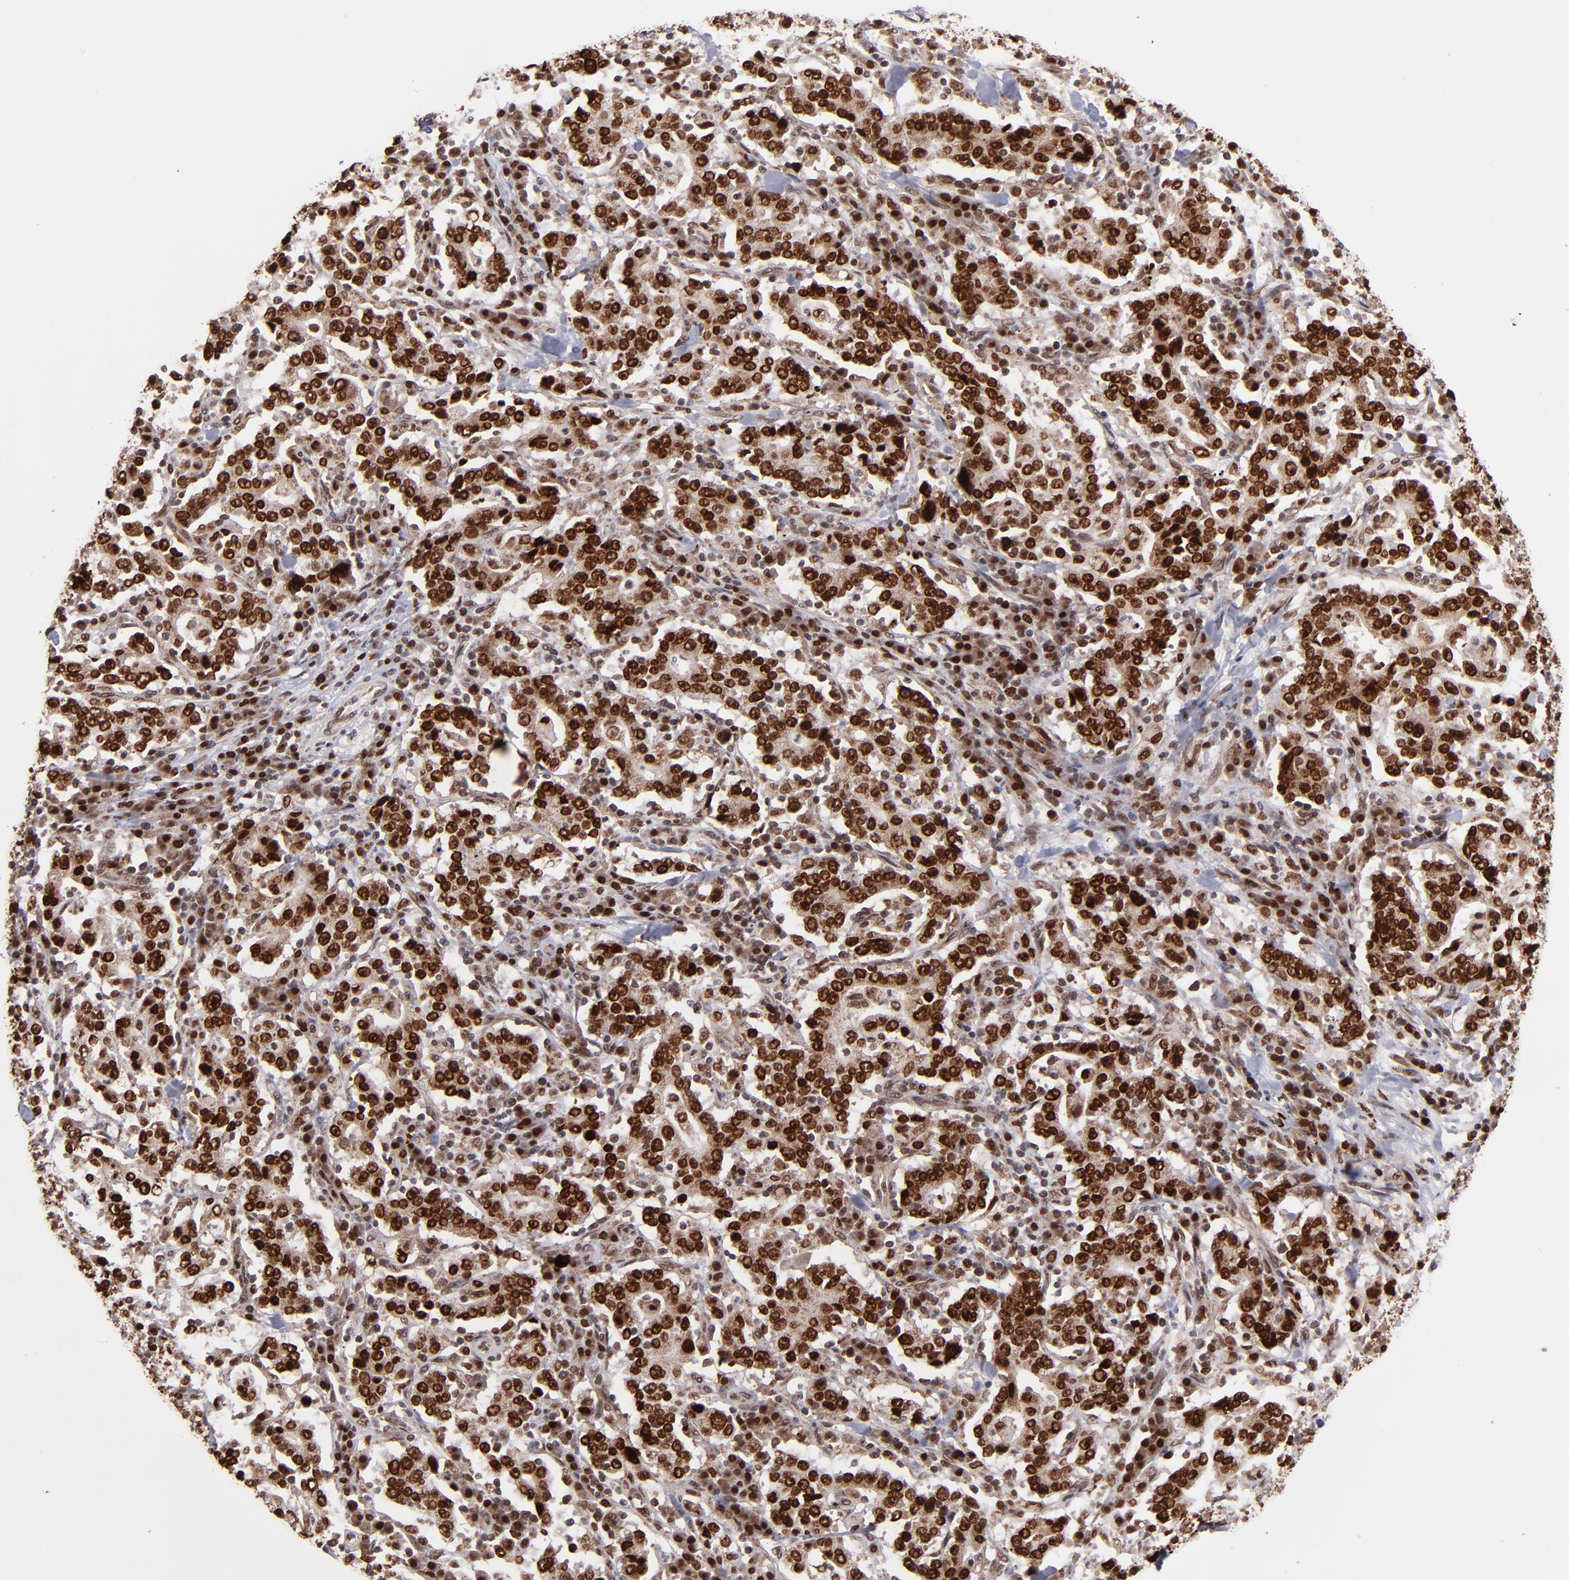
{"staining": {"intensity": "strong", "quantity": ">75%", "location": "cytoplasmic/membranous,nuclear"}, "tissue": "stomach cancer", "cell_type": "Tumor cells", "image_type": "cancer", "snomed": [{"axis": "morphology", "description": "Normal tissue, NOS"}, {"axis": "morphology", "description": "Adenocarcinoma, NOS"}, {"axis": "topography", "description": "Stomach, upper"}, {"axis": "topography", "description": "Stomach"}], "caption": "A brown stain labels strong cytoplasmic/membranous and nuclear positivity of a protein in human stomach adenocarcinoma tumor cells.", "gene": "TOP1MT", "patient": {"sex": "male", "age": 59}}